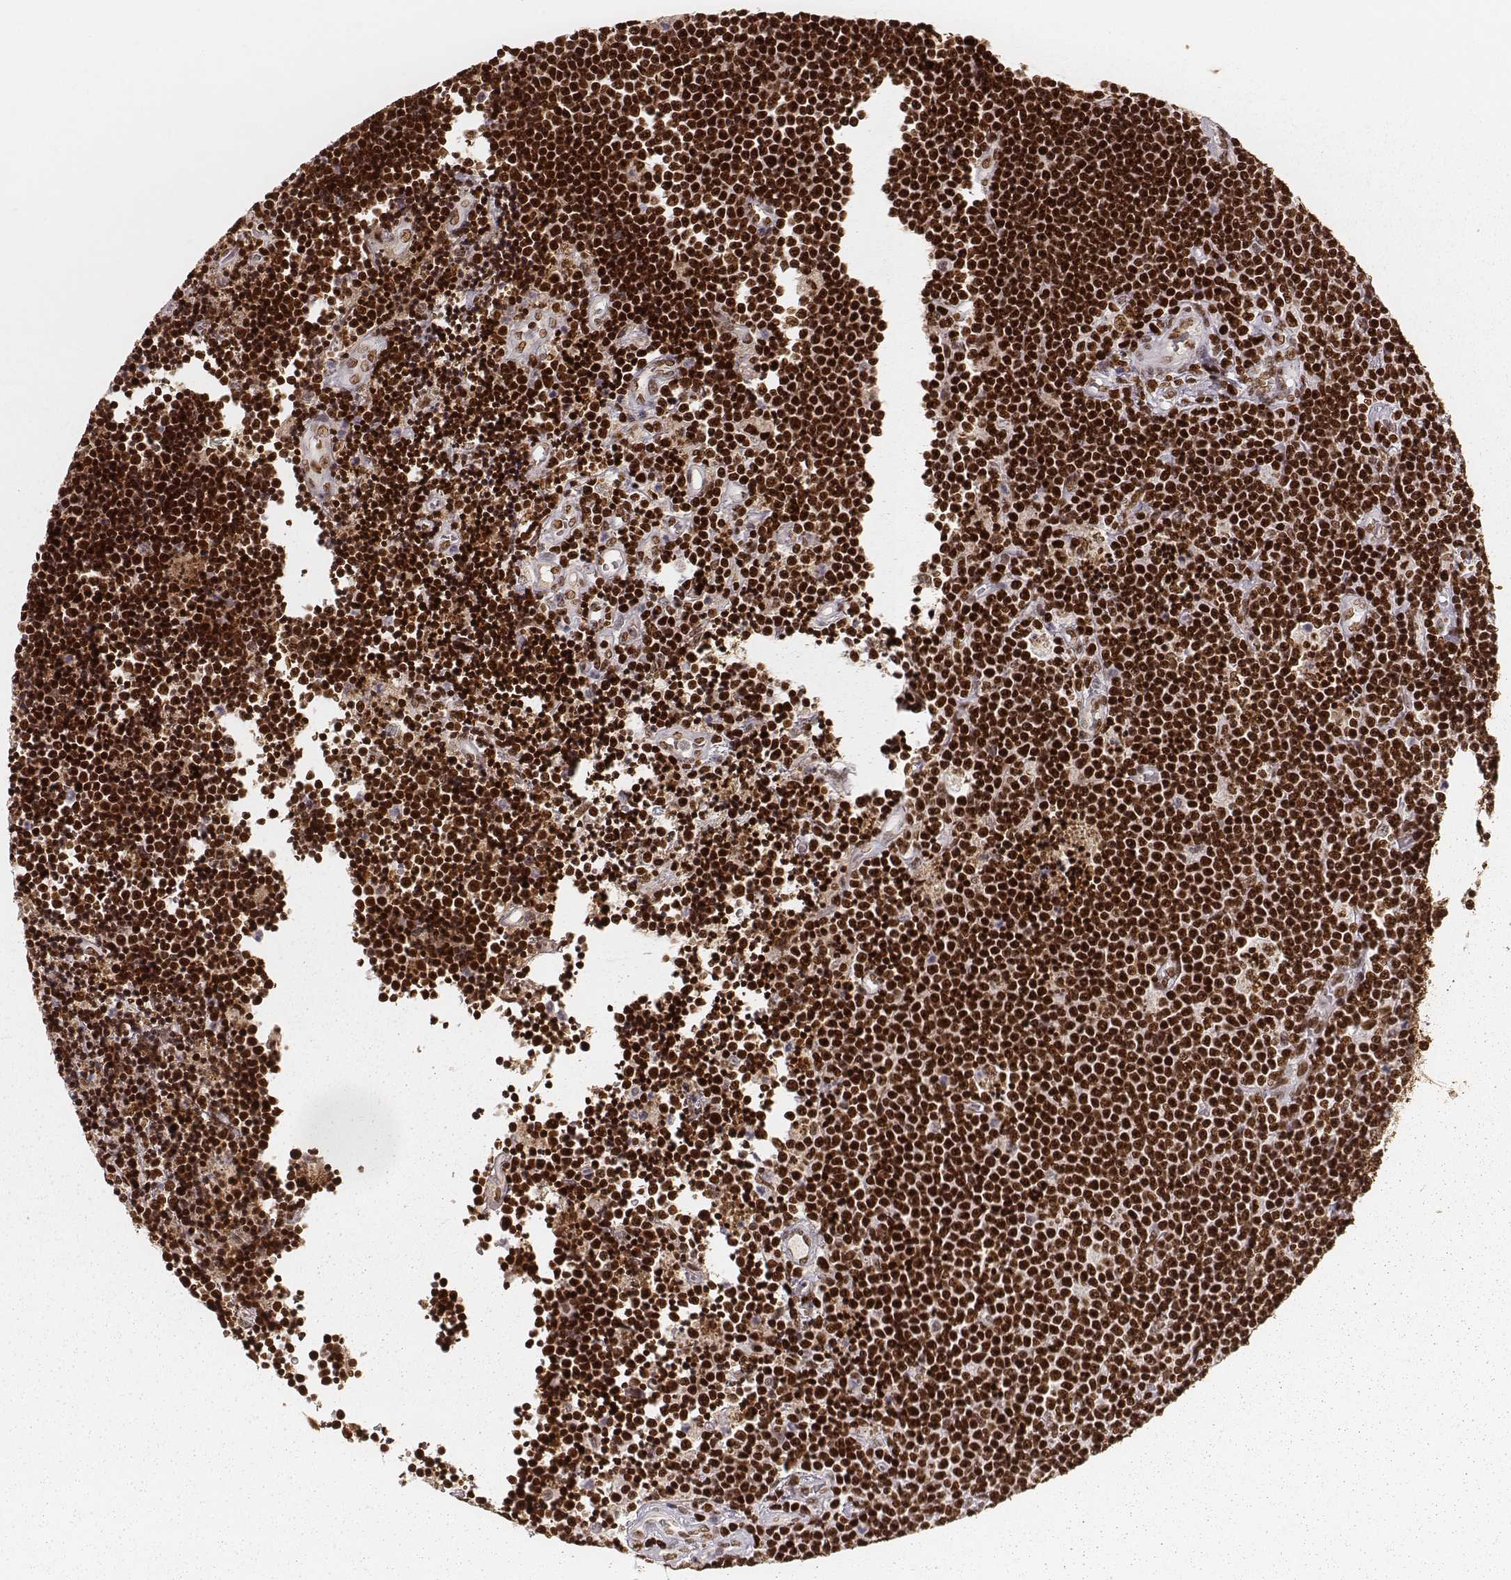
{"staining": {"intensity": "strong", "quantity": ">75%", "location": "nuclear"}, "tissue": "lymphoma", "cell_type": "Tumor cells", "image_type": "cancer", "snomed": [{"axis": "morphology", "description": "Malignant lymphoma, non-Hodgkin's type, Low grade"}, {"axis": "topography", "description": "Brain"}], "caption": "A micrograph of human malignant lymphoma, non-Hodgkin's type (low-grade) stained for a protein shows strong nuclear brown staining in tumor cells.", "gene": "PARP1", "patient": {"sex": "female", "age": 66}}